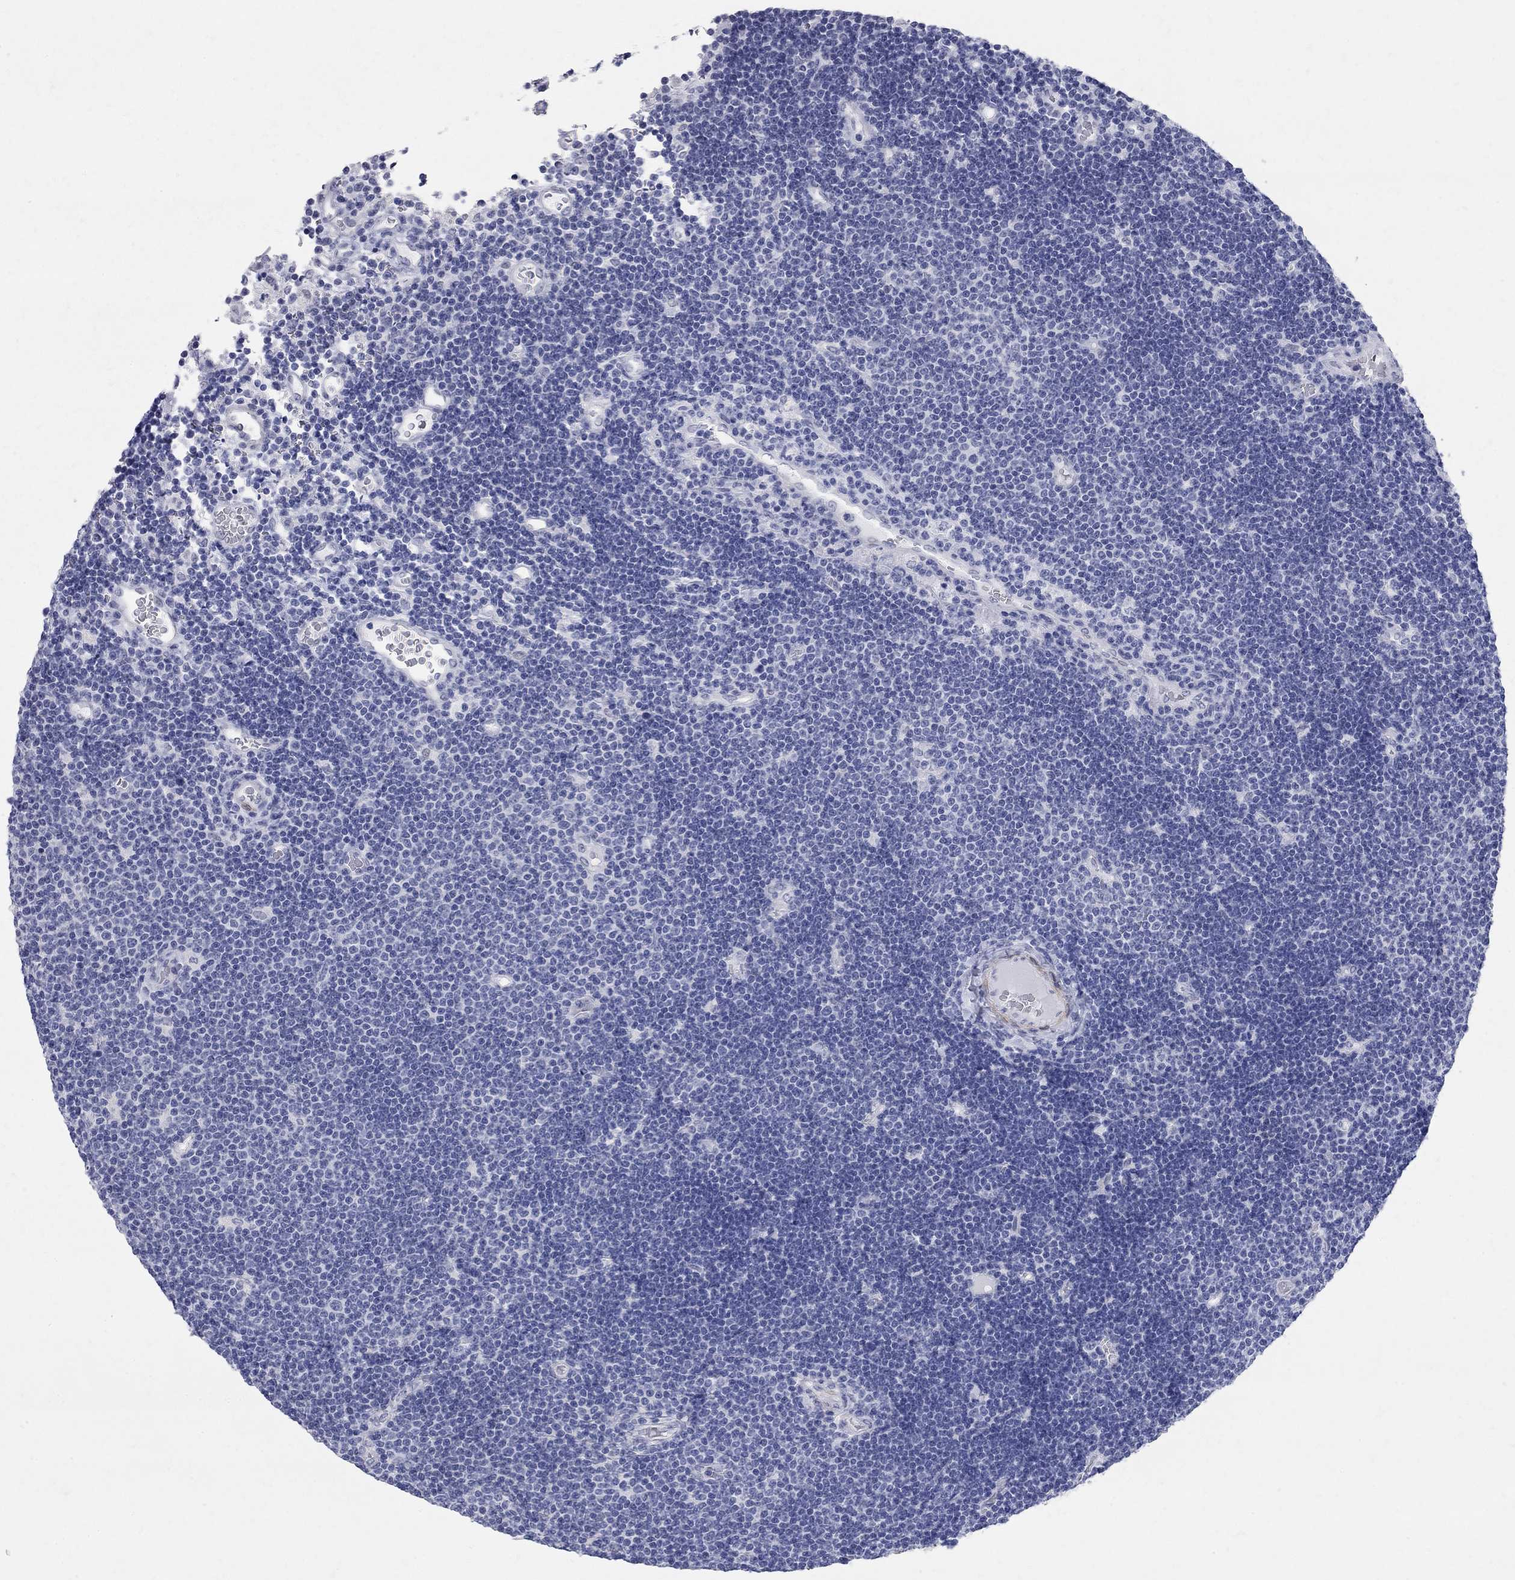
{"staining": {"intensity": "negative", "quantity": "none", "location": "none"}, "tissue": "lymphoma", "cell_type": "Tumor cells", "image_type": "cancer", "snomed": [{"axis": "morphology", "description": "Malignant lymphoma, non-Hodgkin's type, Low grade"}, {"axis": "topography", "description": "Brain"}], "caption": "This image is of malignant lymphoma, non-Hodgkin's type (low-grade) stained with IHC to label a protein in brown with the nuclei are counter-stained blue. There is no staining in tumor cells.", "gene": "BPIFB1", "patient": {"sex": "female", "age": 66}}